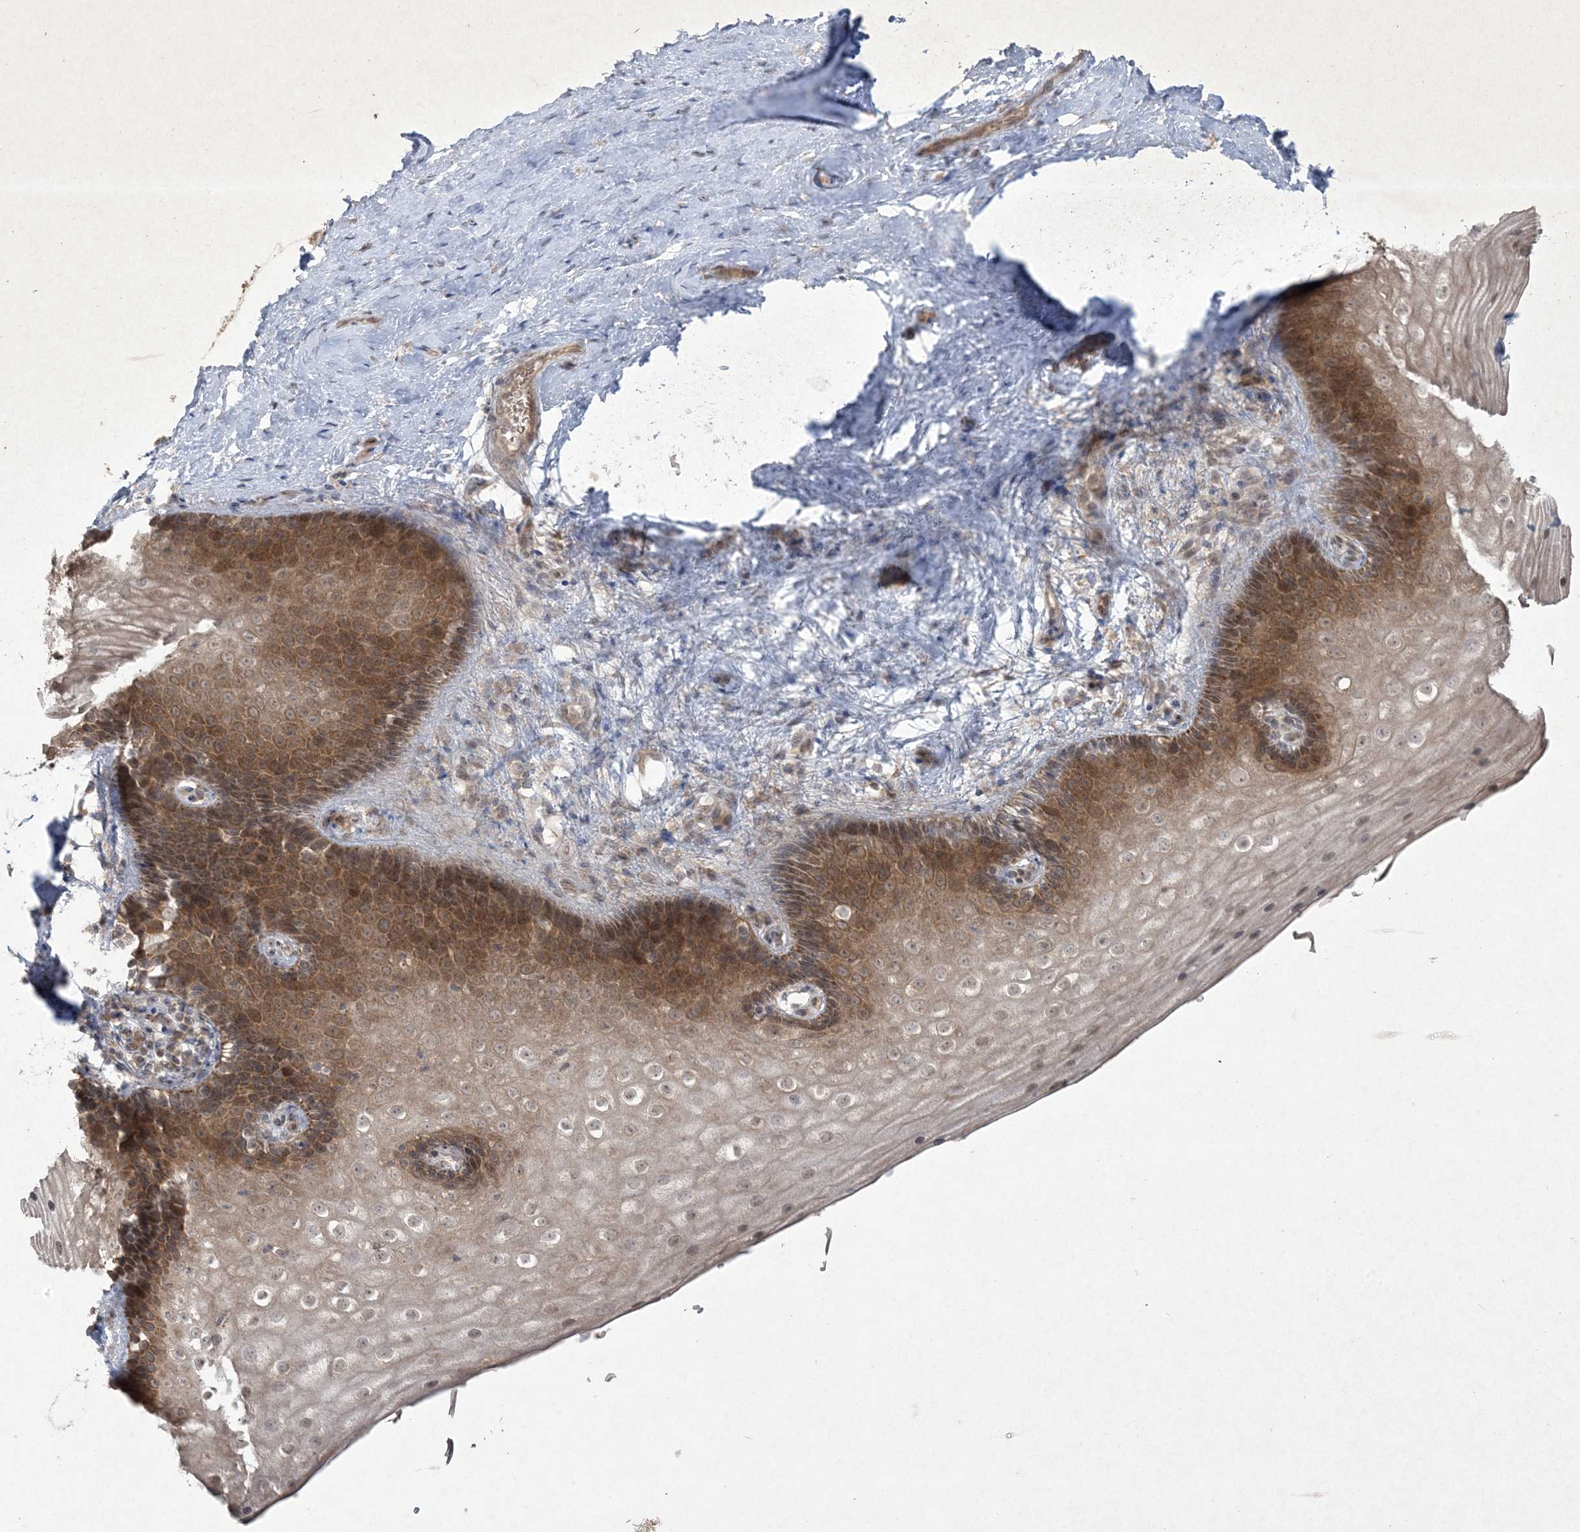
{"staining": {"intensity": "strong", "quantity": "25%-75%", "location": "cytoplasmic/membranous,nuclear"}, "tissue": "vagina", "cell_type": "Squamous epithelial cells", "image_type": "normal", "snomed": [{"axis": "morphology", "description": "Normal tissue, NOS"}, {"axis": "topography", "description": "Vagina"}], "caption": "Protein expression analysis of normal vagina shows strong cytoplasmic/membranous,nuclear expression in approximately 25%-75% of squamous epithelial cells.", "gene": "NRBP2", "patient": {"sex": "female", "age": 46}}